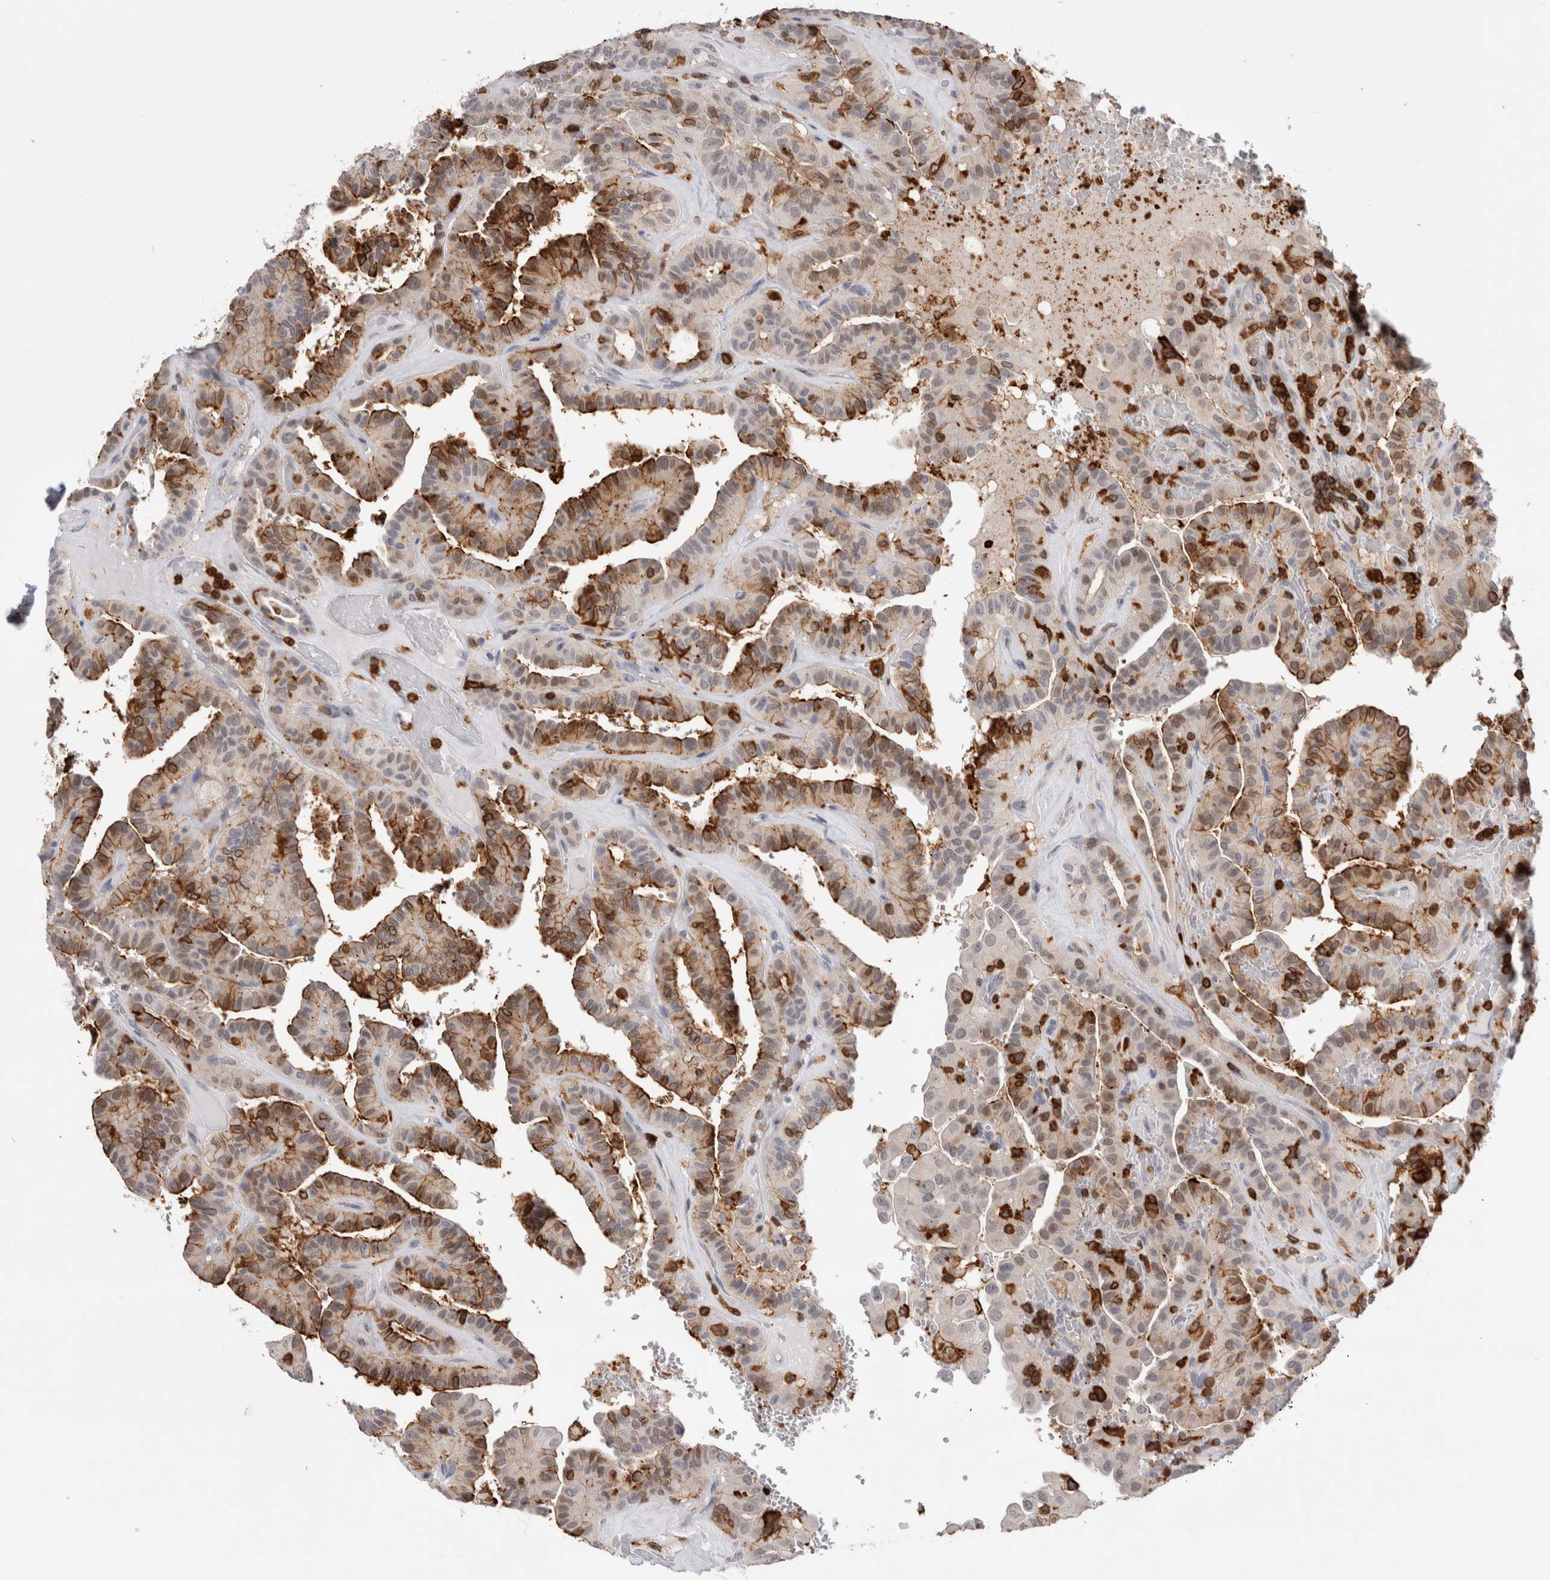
{"staining": {"intensity": "moderate", "quantity": "<25%", "location": "cytoplasmic/membranous"}, "tissue": "thyroid cancer", "cell_type": "Tumor cells", "image_type": "cancer", "snomed": [{"axis": "morphology", "description": "Papillary adenocarcinoma, NOS"}, {"axis": "topography", "description": "Thyroid gland"}], "caption": "Immunohistochemical staining of human thyroid papillary adenocarcinoma reveals moderate cytoplasmic/membranous protein staining in approximately <25% of tumor cells.", "gene": "CCDC88B", "patient": {"sex": "male", "age": 77}}